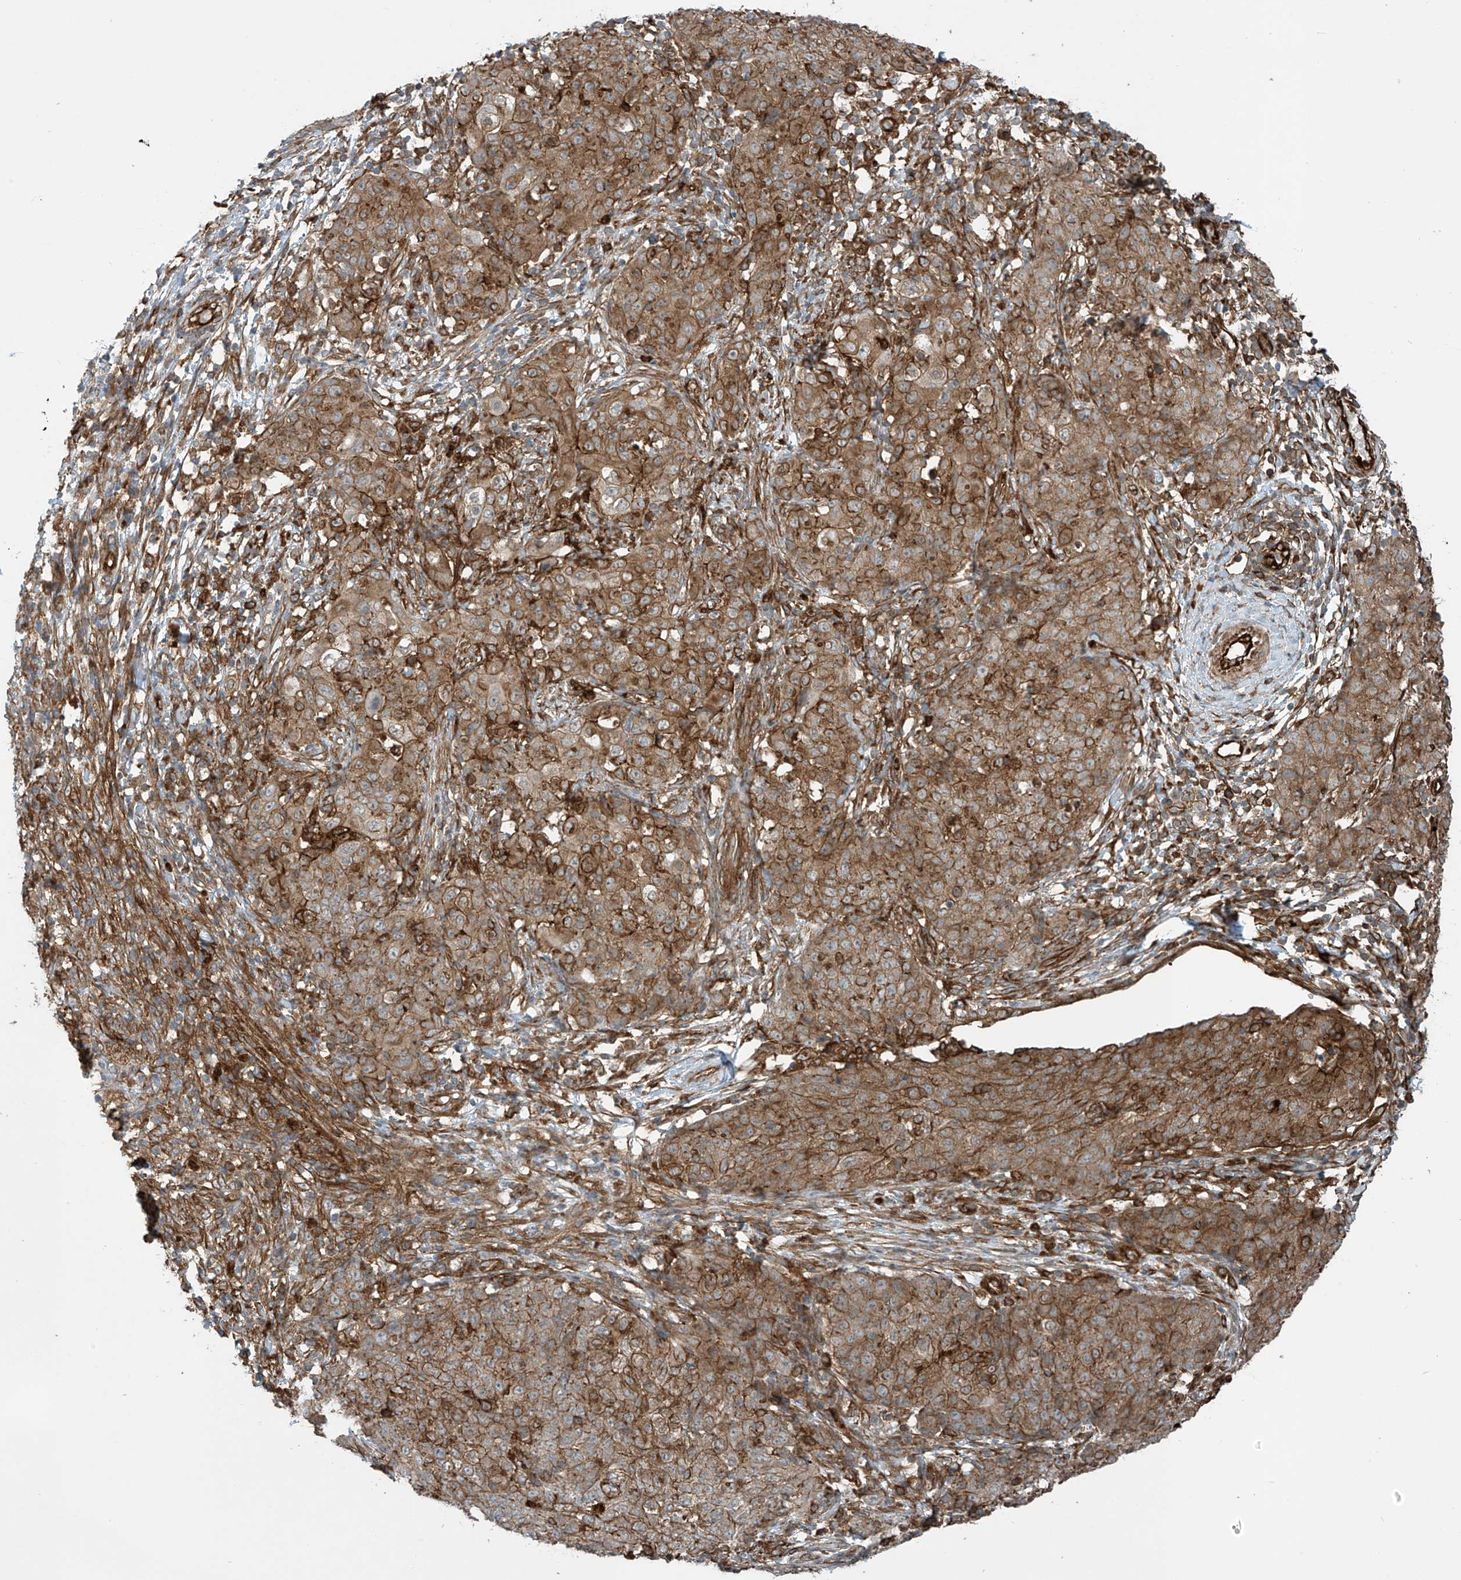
{"staining": {"intensity": "moderate", "quantity": ">75%", "location": "cytoplasmic/membranous"}, "tissue": "ovarian cancer", "cell_type": "Tumor cells", "image_type": "cancer", "snomed": [{"axis": "morphology", "description": "Carcinoma, endometroid"}, {"axis": "topography", "description": "Ovary"}], "caption": "IHC (DAB (3,3'-diaminobenzidine)) staining of ovarian cancer (endometroid carcinoma) shows moderate cytoplasmic/membranous protein staining in about >75% of tumor cells.", "gene": "SLC9A2", "patient": {"sex": "female", "age": 42}}